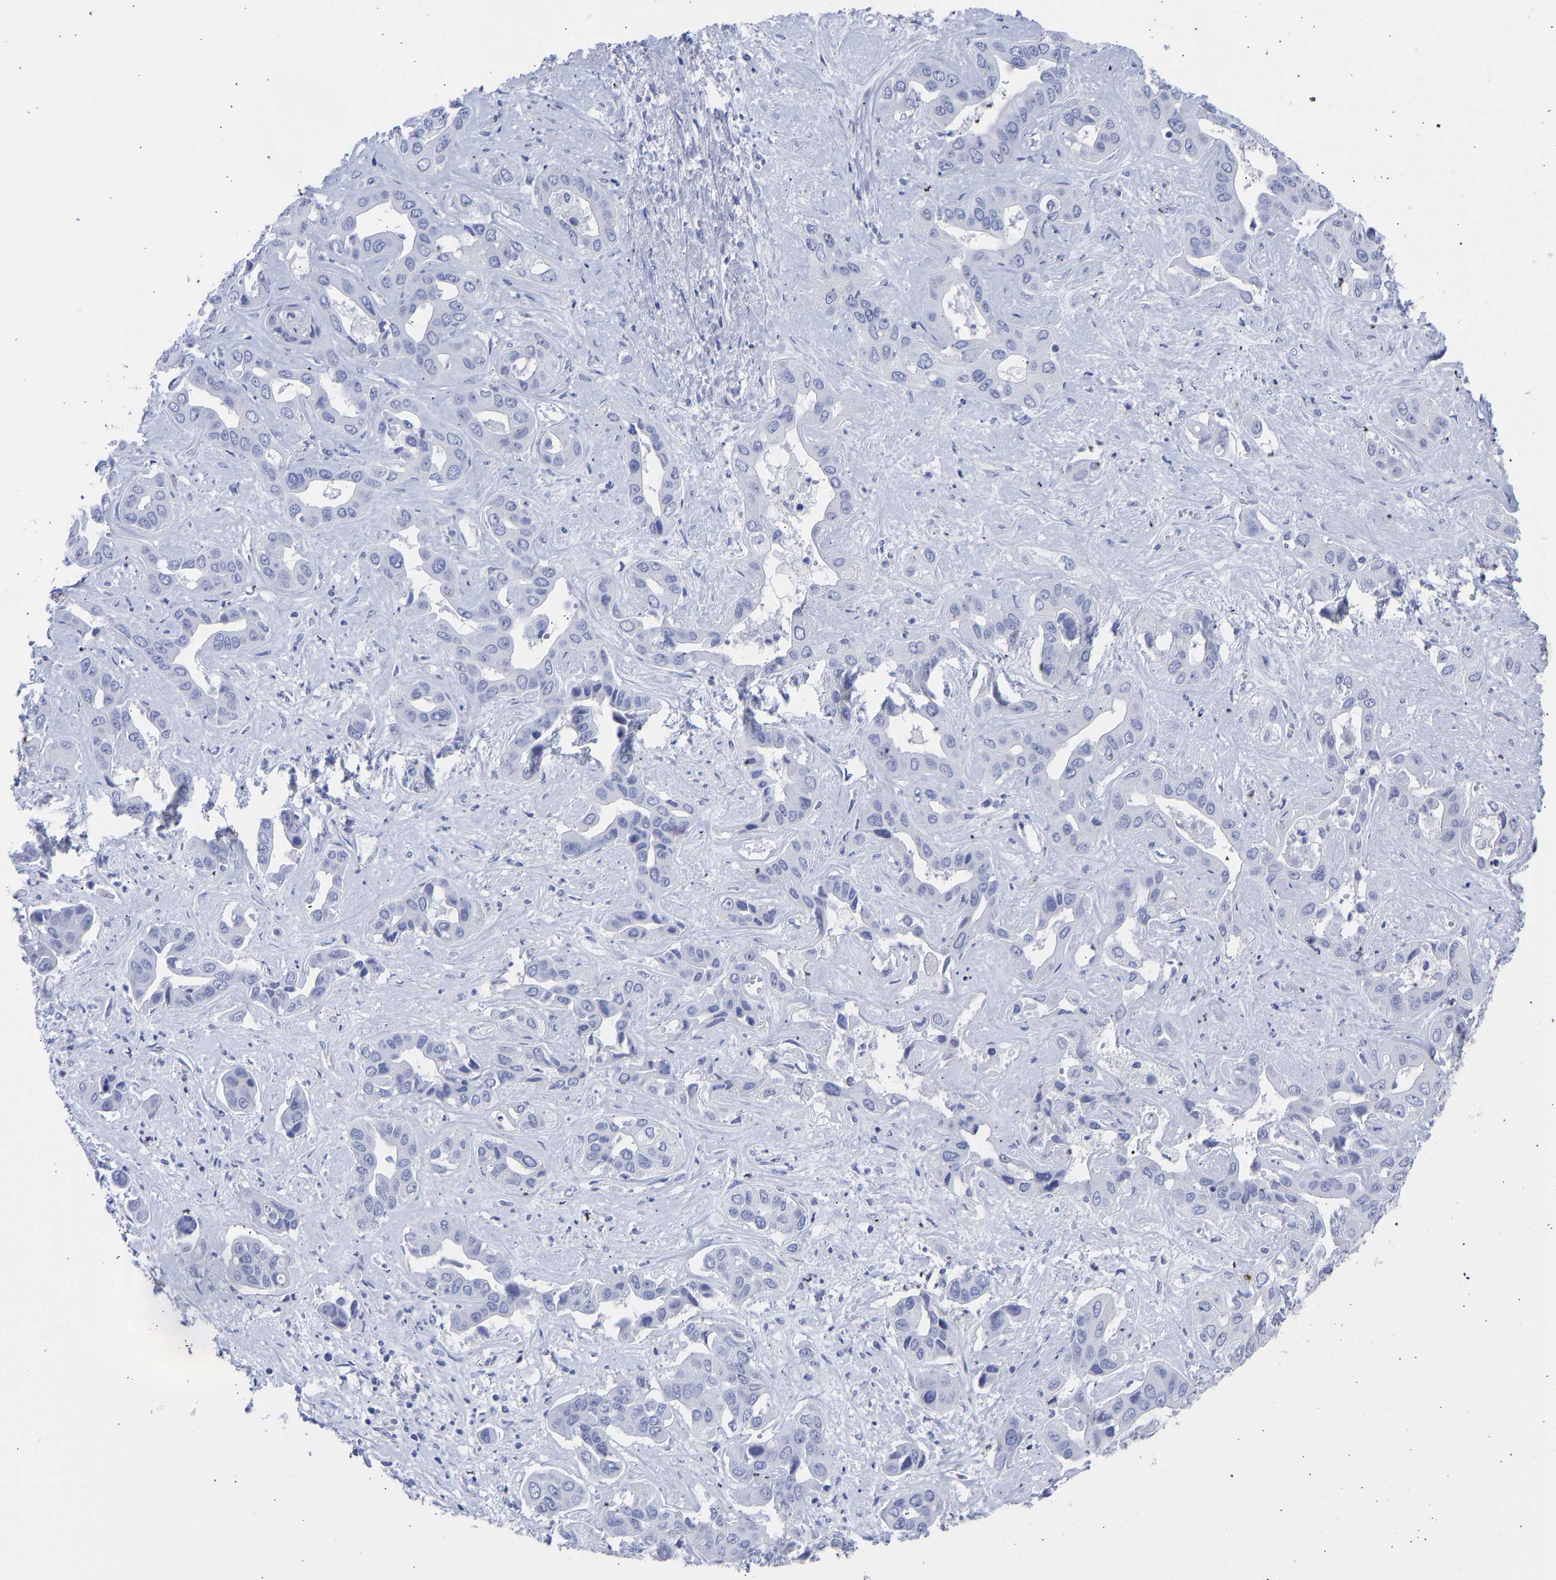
{"staining": {"intensity": "negative", "quantity": "none", "location": "none"}, "tissue": "liver cancer", "cell_type": "Tumor cells", "image_type": "cancer", "snomed": [{"axis": "morphology", "description": "Cholangiocarcinoma"}, {"axis": "topography", "description": "Liver"}], "caption": "Immunohistochemical staining of liver cholangiocarcinoma shows no significant expression in tumor cells.", "gene": "KRT1", "patient": {"sex": "female", "age": 52}}